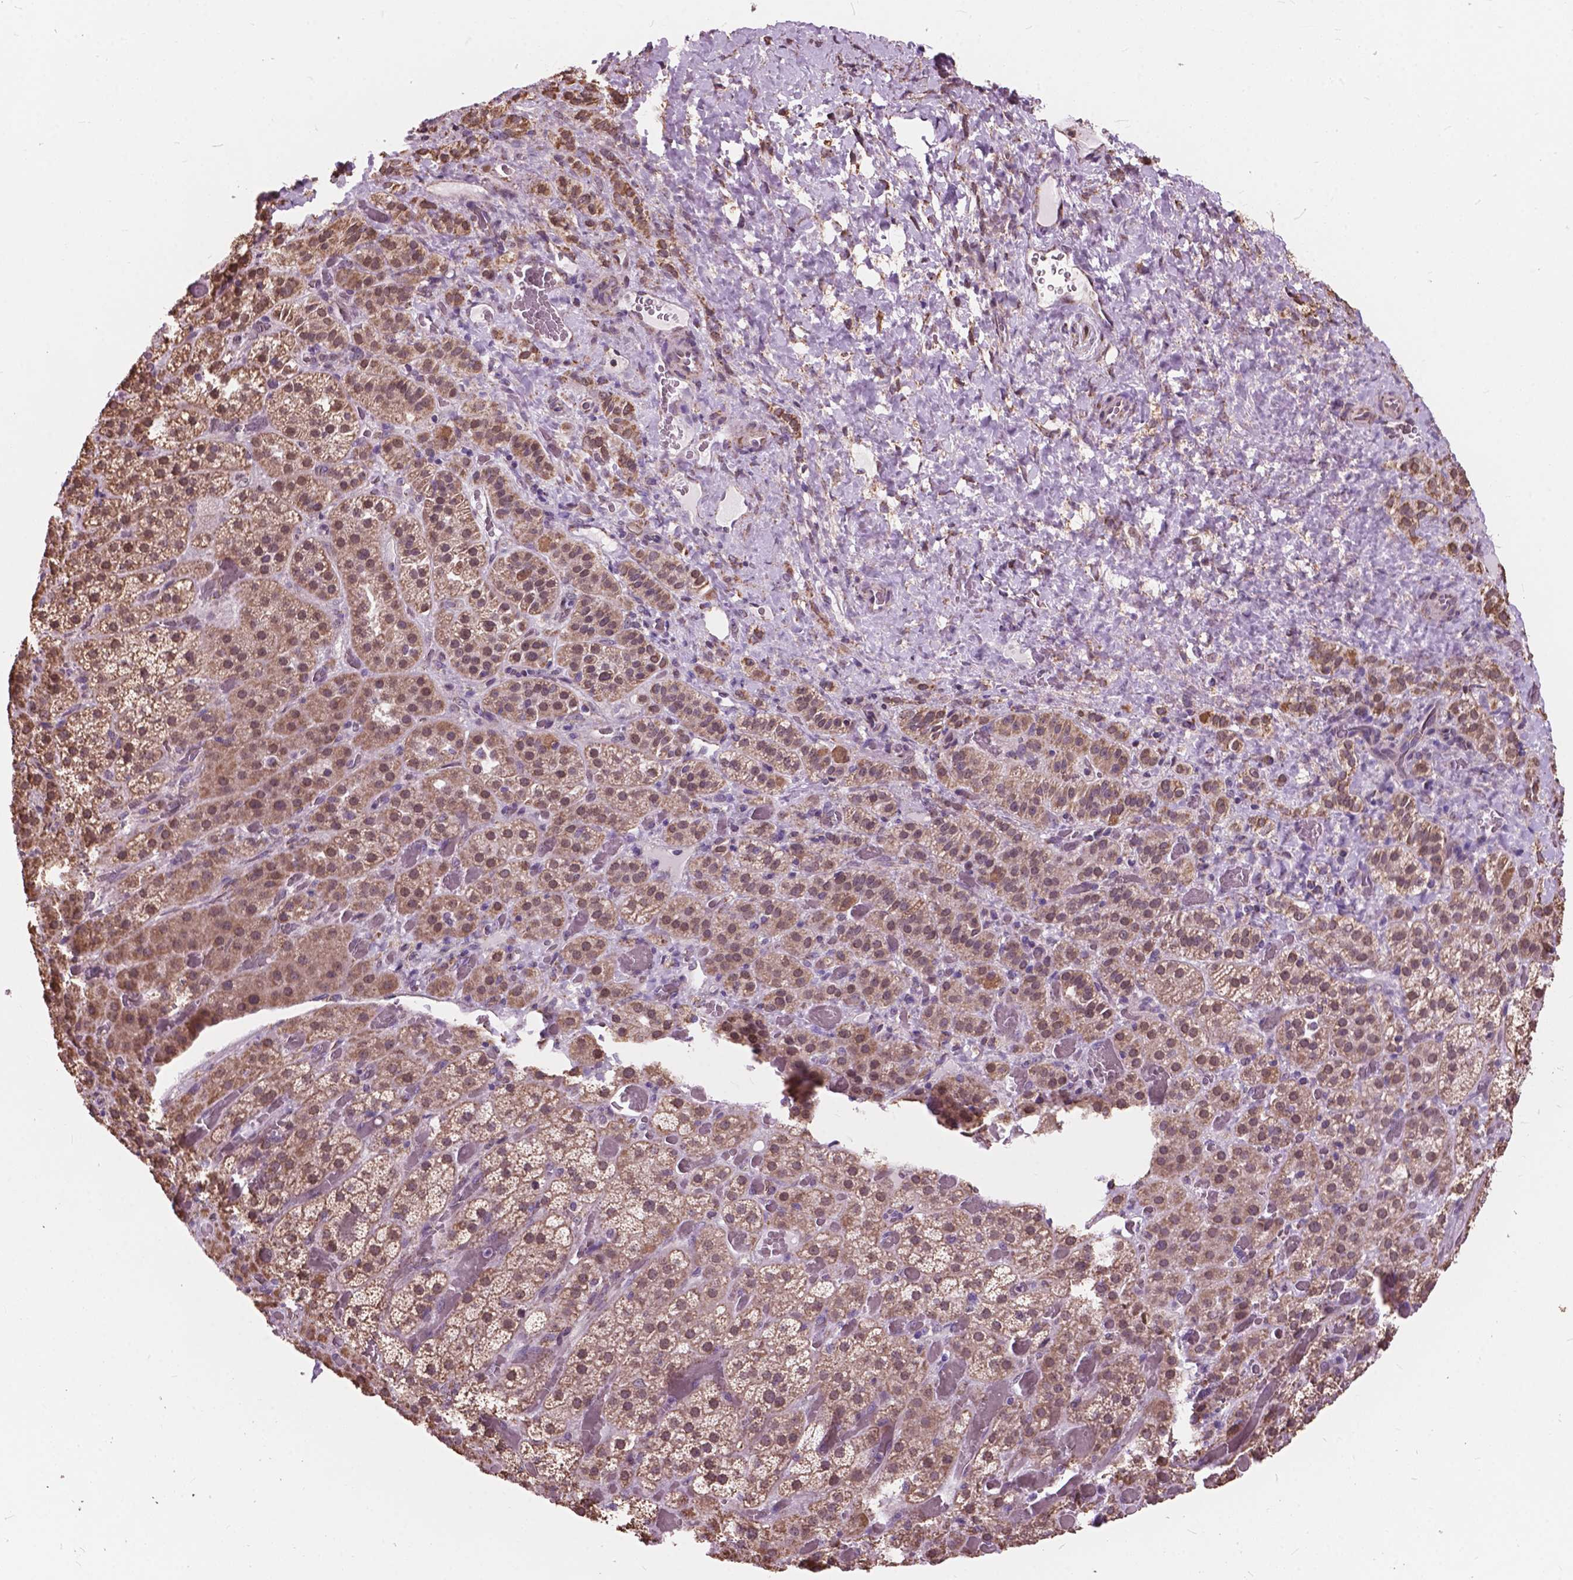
{"staining": {"intensity": "moderate", "quantity": ">75%", "location": "cytoplasmic/membranous,nuclear"}, "tissue": "adrenal gland", "cell_type": "Glandular cells", "image_type": "normal", "snomed": [{"axis": "morphology", "description": "Normal tissue, NOS"}, {"axis": "topography", "description": "Adrenal gland"}], "caption": "DAB (3,3'-diaminobenzidine) immunohistochemical staining of benign adrenal gland shows moderate cytoplasmic/membranous,nuclear protein expression in about >75% of glandular cells.", "gene": "SCOC", "patient": {"sex": "male", "age": 57}}